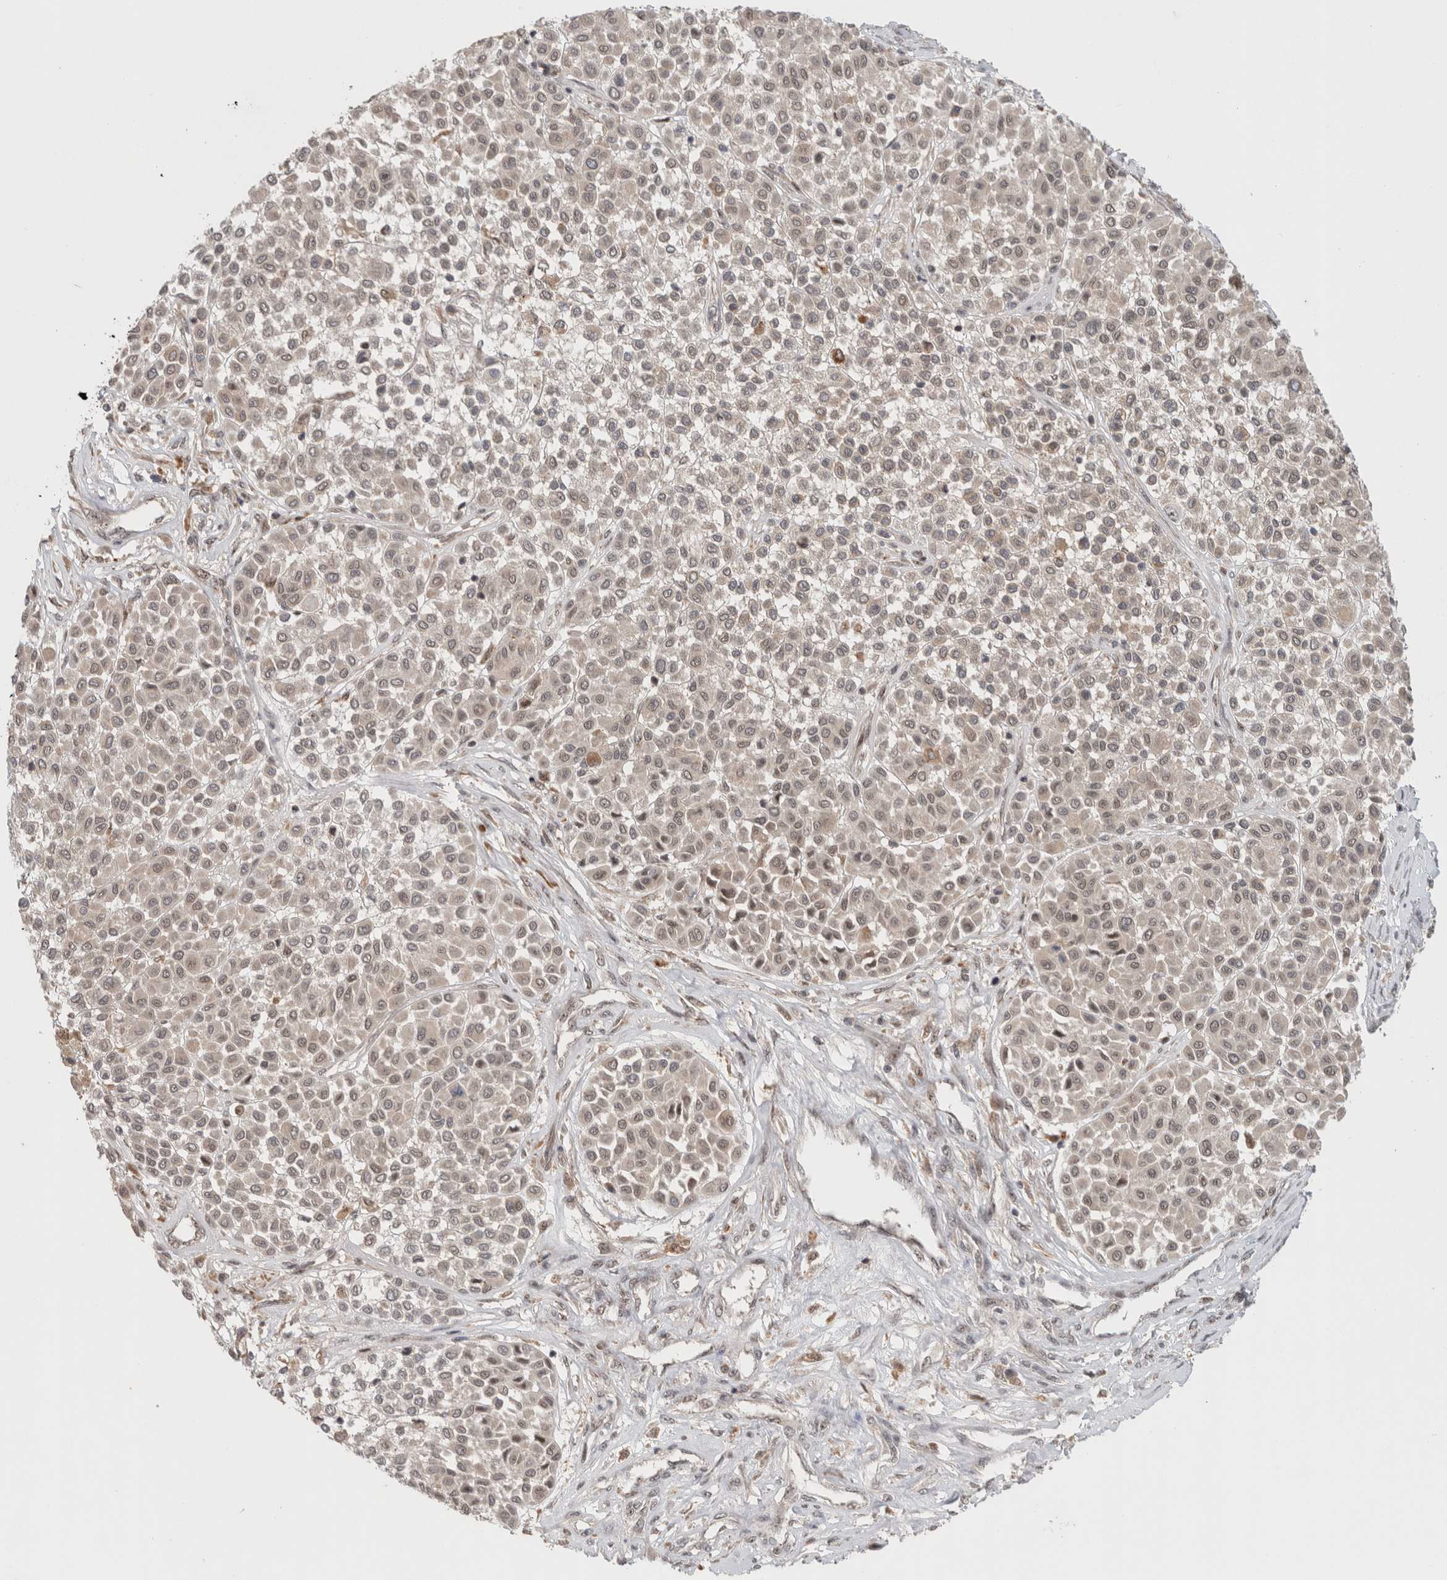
{"staining": {"intensity": "weak", "quantity": "<25%", "location": "nuclear"}, "tissue": "melanoma", "cell_type": "Tumor cells", "image_type": "cancer", "snomed": [{"axis": "morphology", "description": "Malignant melanoma, Metastatic site"}, {"axis": "topography", "description": "Soft tissue"}], "caption": "The photomicrograph displays no significant expression in tumor cells of melanoma.", "gene": "MPHOSPH6", "patient": {"sex": "male", "age": 41}}